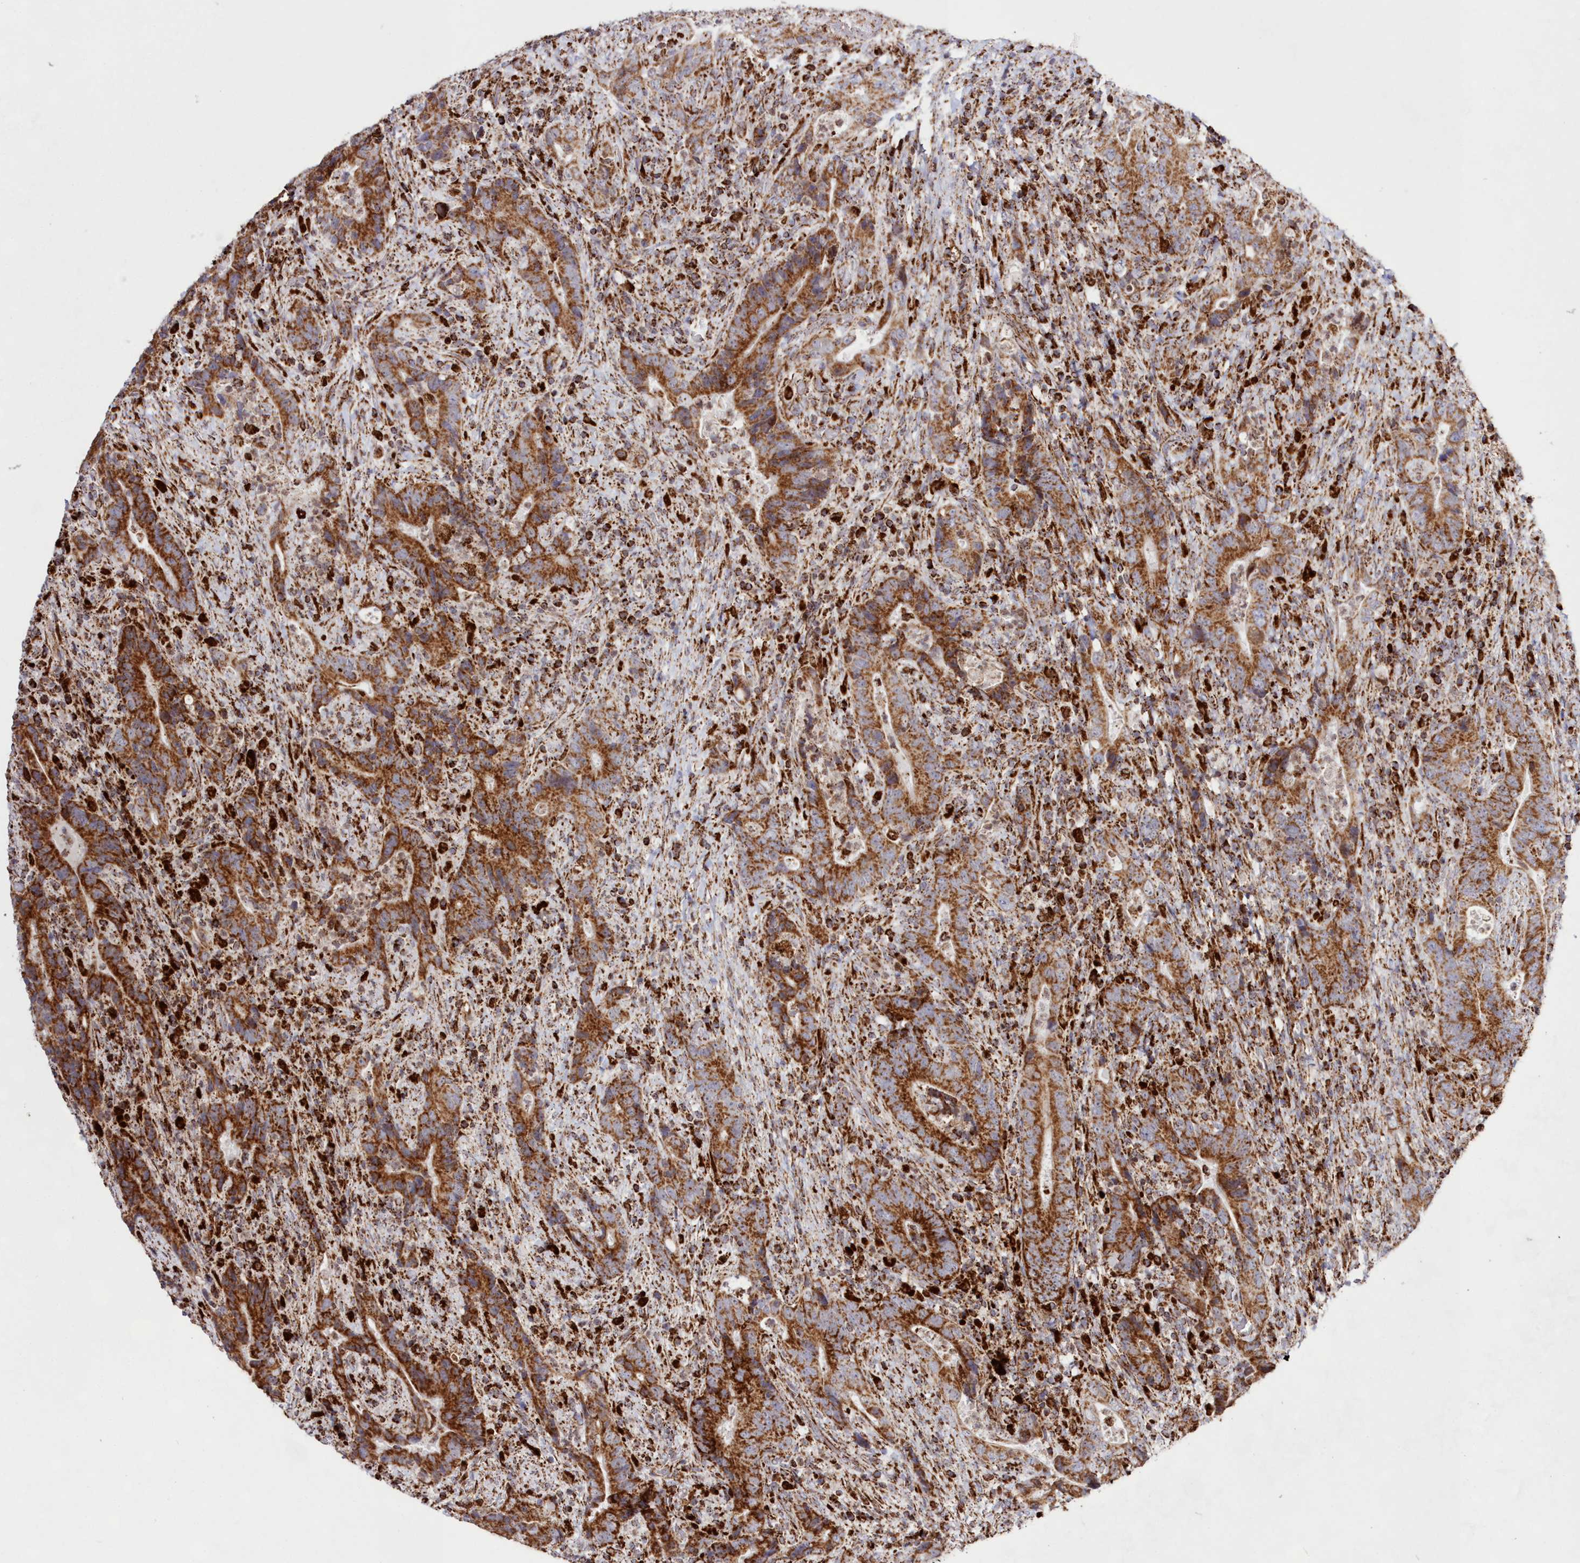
{"staining": {"intensity": "strong", "quantity": ">75%", "location": "cytoplasmic/membranous"}, "tissue": "colorectal cancer", "cell_type": "Tumor cells", "image_type": "cancer", "snomed": [{"axis": "morphology", "description": "Adenocarcinoma, NOS"}, {"axis": "topography", "description": "Colon"}], "caption": "Colorectal cancer stained with a brown dye exhibits strong cytoplasmic/membranous positive staining in about >75% of tumor cells.", "gene": "HADHB", "patient": {"sex": "female", "age": 75}}